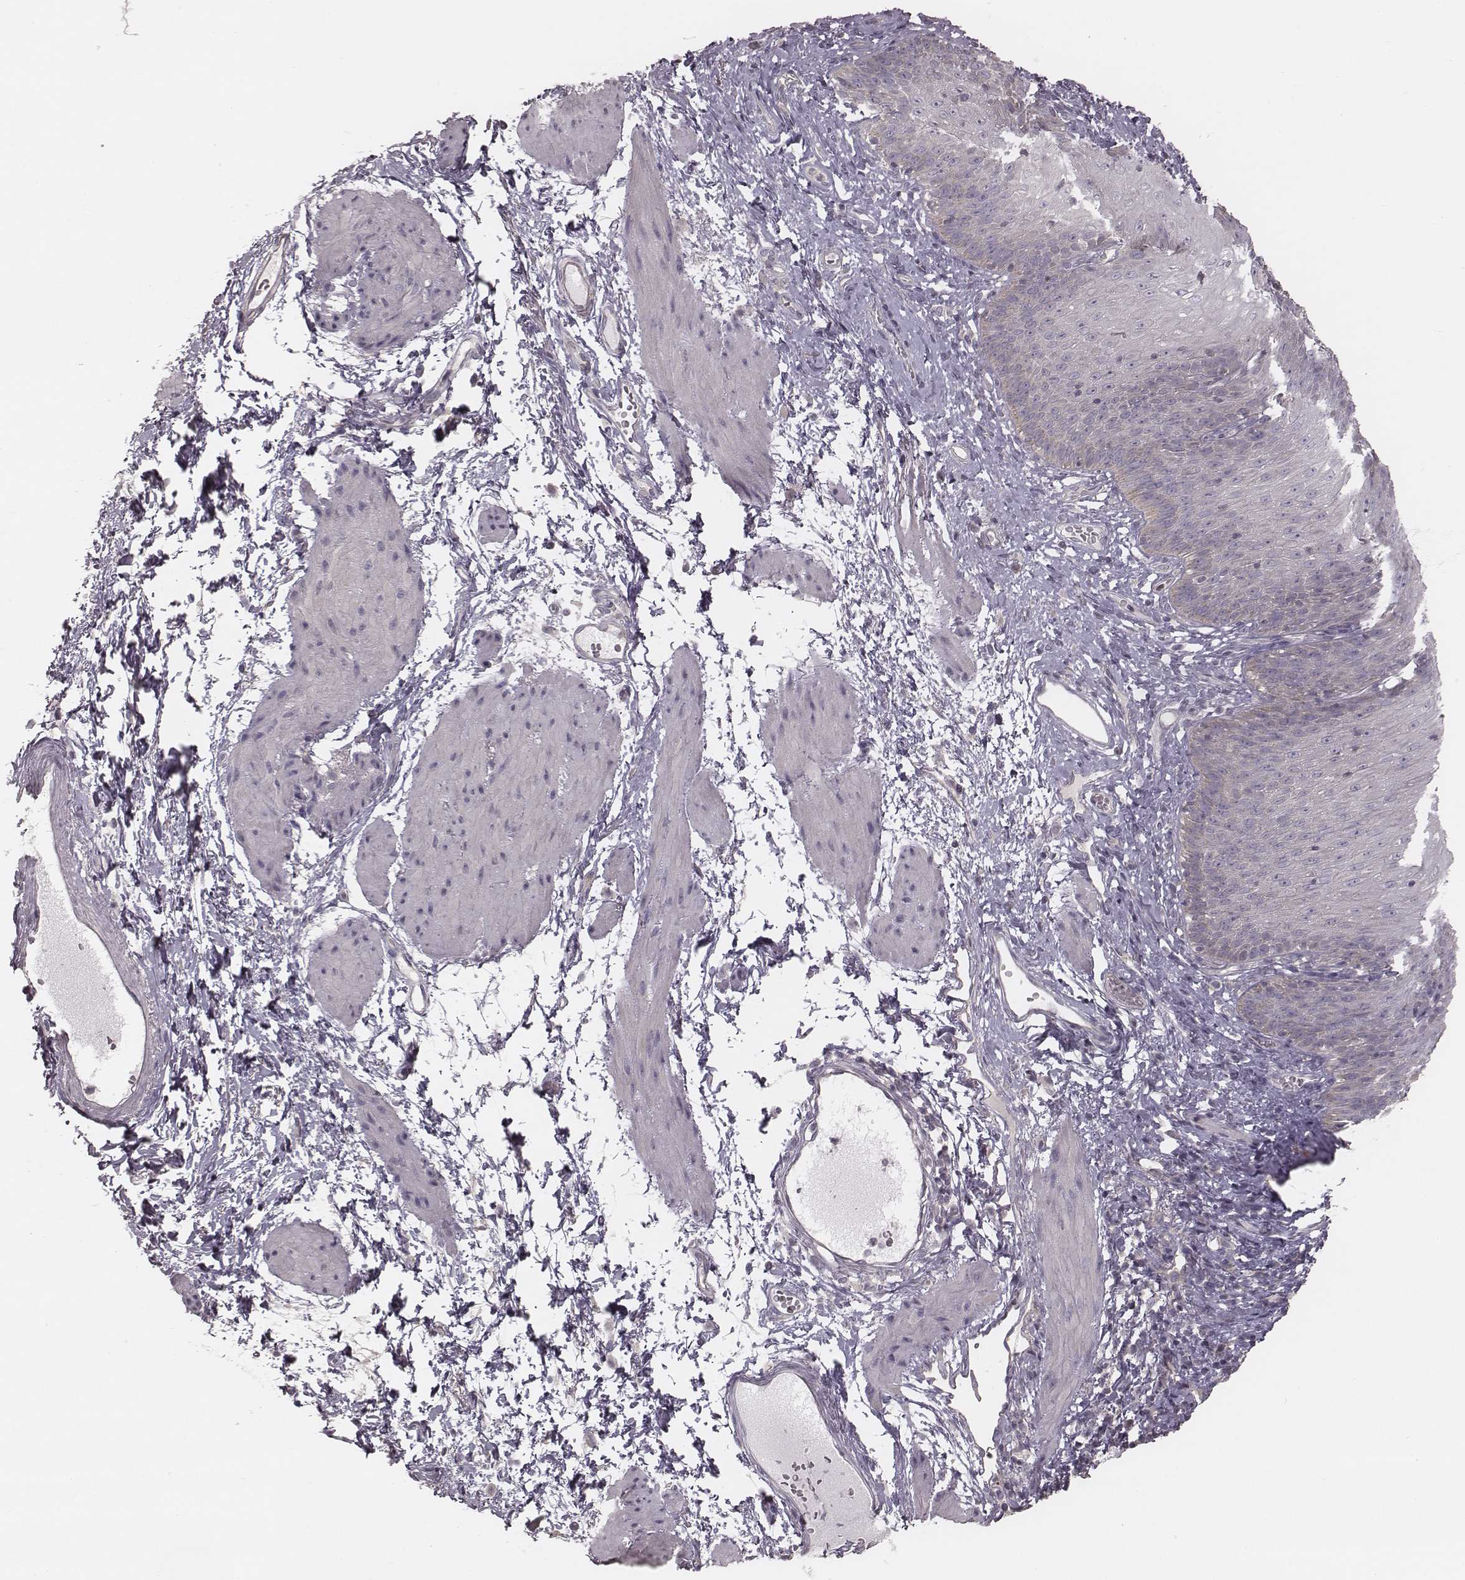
{"staining": {"intensity": "negative", "quantity": "none", "location": "none"}, "tissue": "esophagus", "cell_type": "Squamous epithelial cells", "image_type": "normal", "snomed": [{"axis": "morphology", "description": "Normal tissue, NOS"}, {"axis": "topography", "description": "Esophagus"}], "caption": "This is an immunohistochemistry (IHC) histopathology image of normal human esophagus. There is no positivity in squamous epithelial cells.", "gene": "TDRD5", "patient": {"sex": "male", "age": 72}}